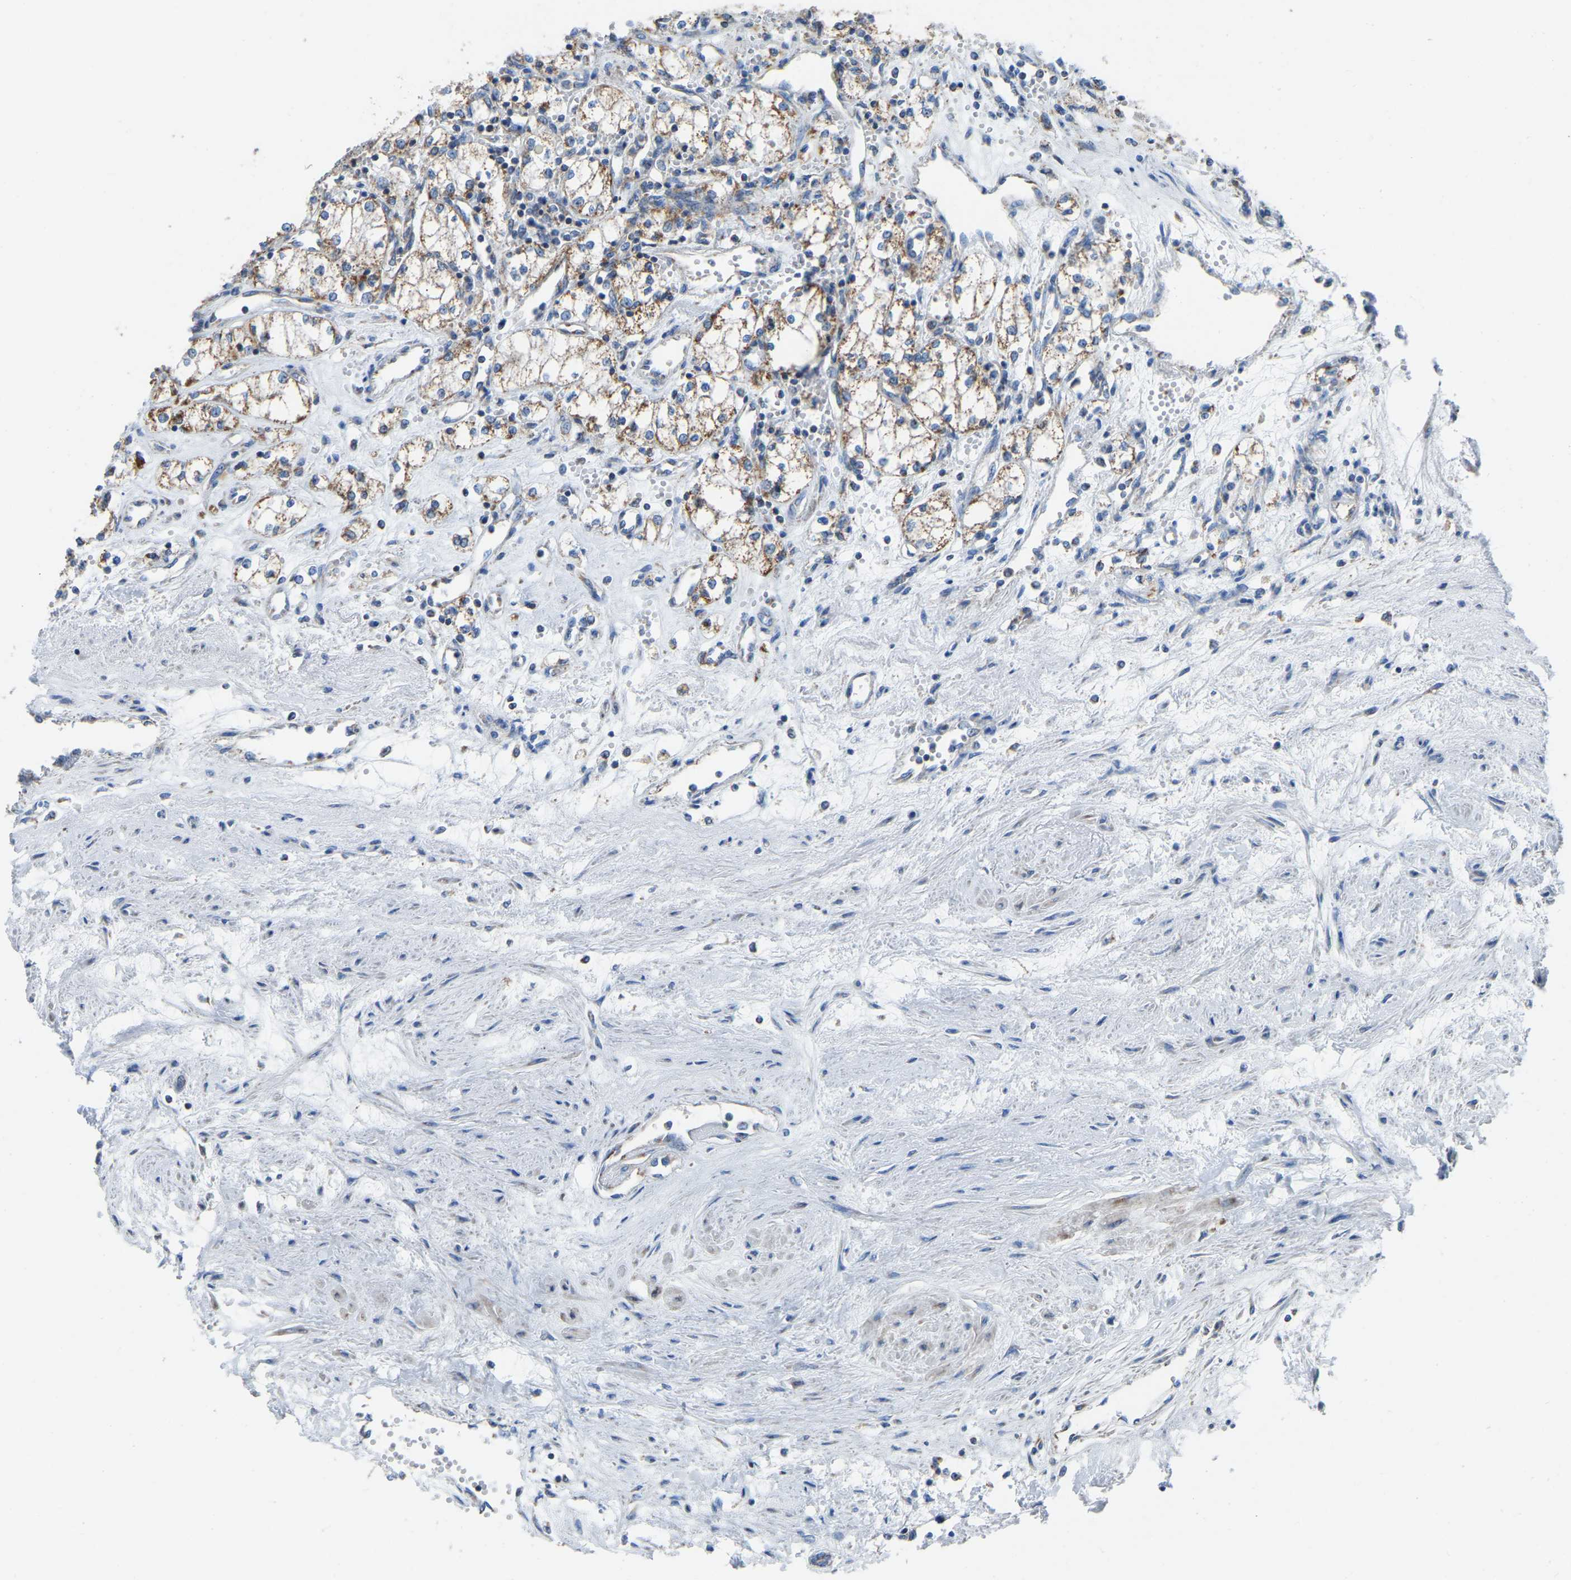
{"staining": {"intensity": "moderate", "quantity": ">75%", "location": "cytoplasmic/membranous"}, "tissue": "renal cancer", "cell_type": "Tumor cells", "image_type": "cancer", "snomed": [{"axis": "morphology", "description": "Adenocarcinoma, NOS"}, {"axis": "topography", "description": "Kidney"}], "caption": "Renal adenocarcinoma was stained to show a protein in brown. There is medium levels of moderate cytoplasmic/membranous positivity in approximately >75% of tumor cells. The staining was performed using DAB (3,3'-diaminobenzidine), with brown indicating positive protein expression. Nuclei are stained blue with hematoxylin.", "gene": "ETFB", "patient": {"sex": "male", "age": 59}}